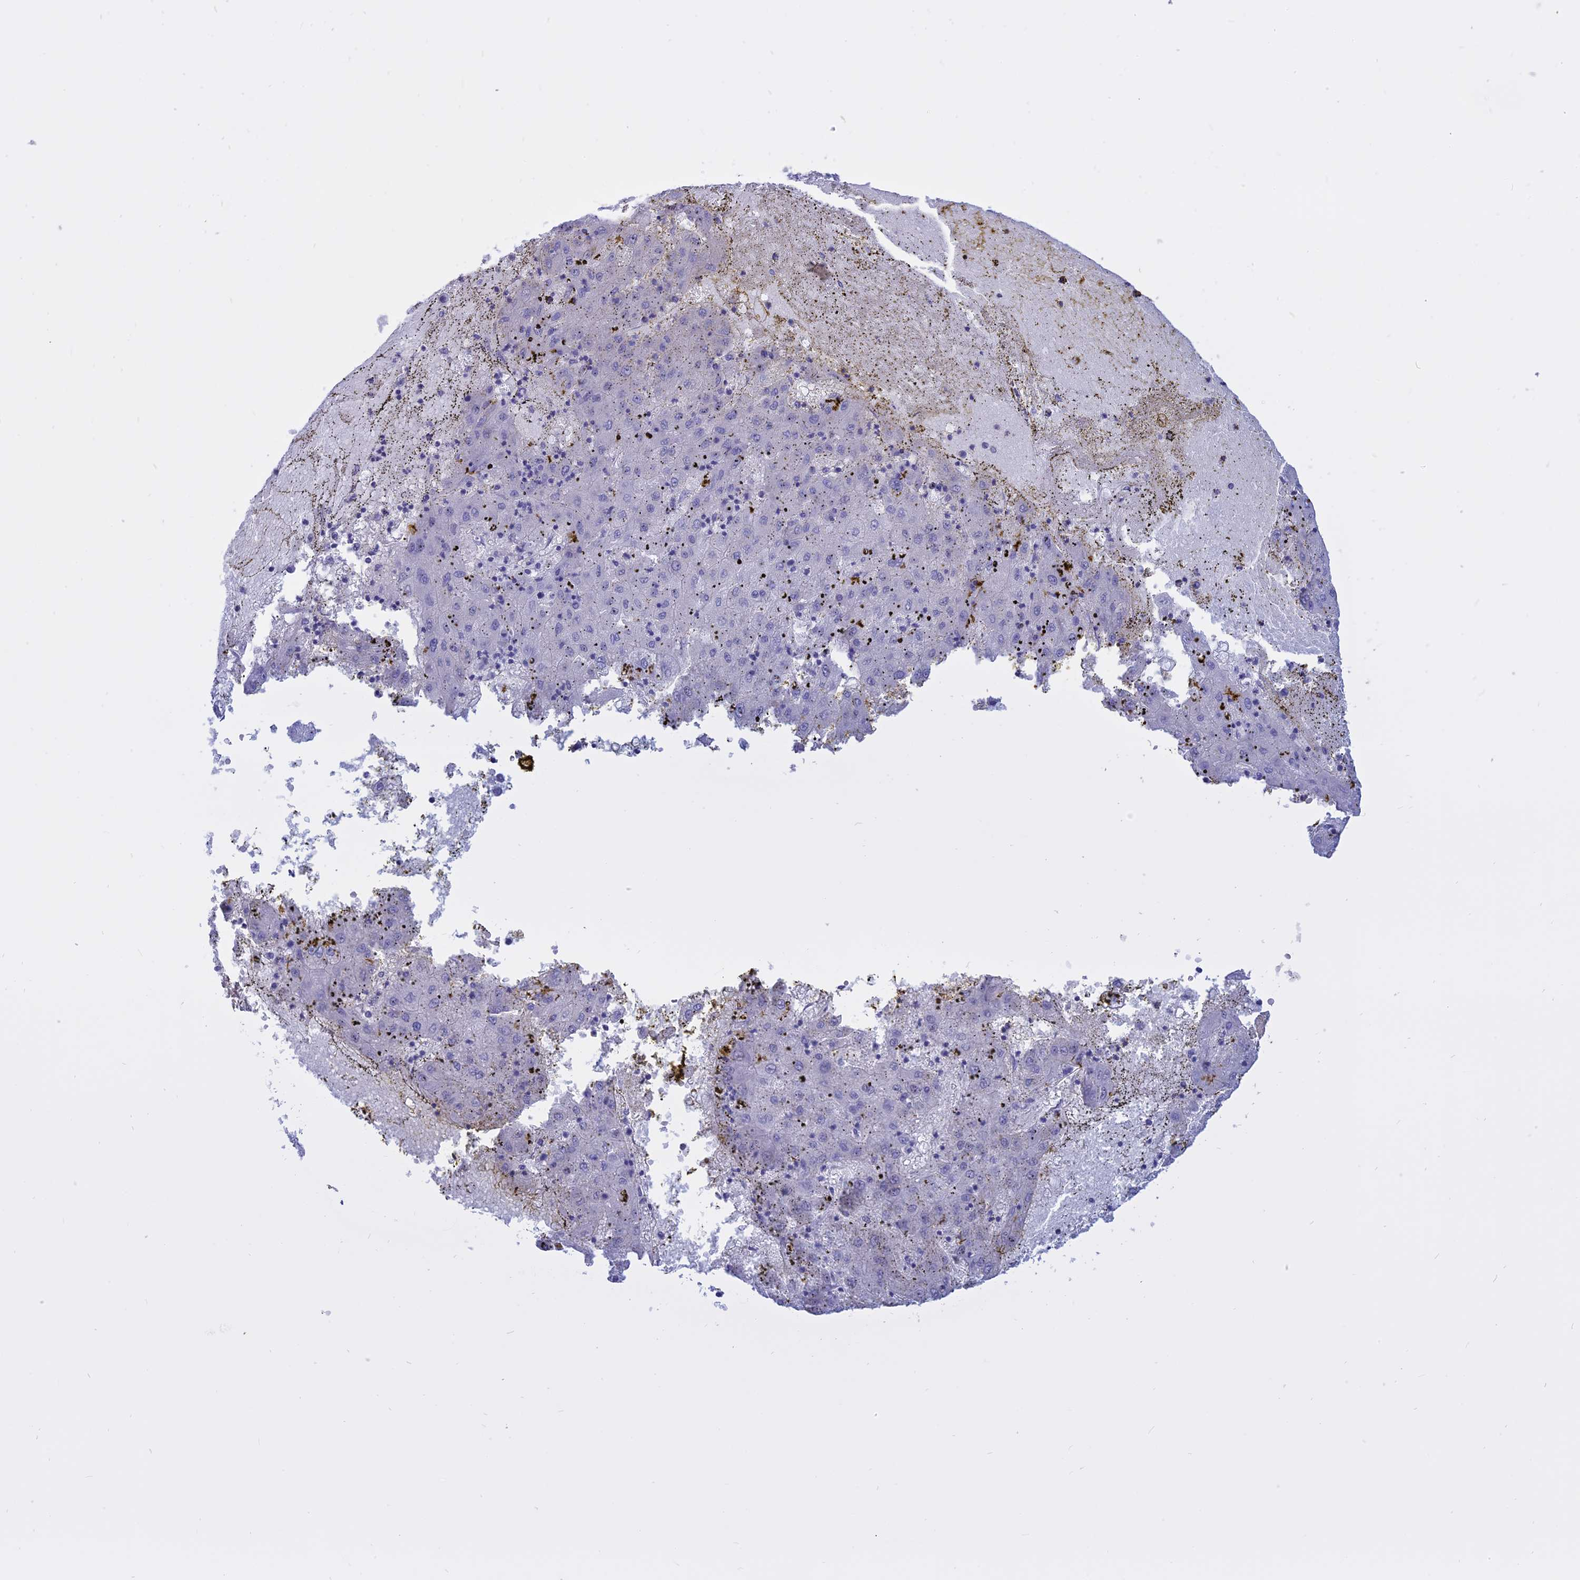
{"staining": {"intensity": "negative", "quantity": "none", "location": "none"}, "tissue": "liver cancer", "cell_type": "Tumor cells", "image_type": "cancer", "snomed": [{"axis": "morphology", "description": "Carcinoma, Hepatocellular, NOS"}, {"axis": "topography", "description": "Liver"}], "caption": "The image shows no staining of tumor cells in liver cancer. (Immunohistochemistry (ihc), brightfield microscopy, high magnification).", "gene": "AHCYL1", "patient": {"sex": "male", "age": 72}}